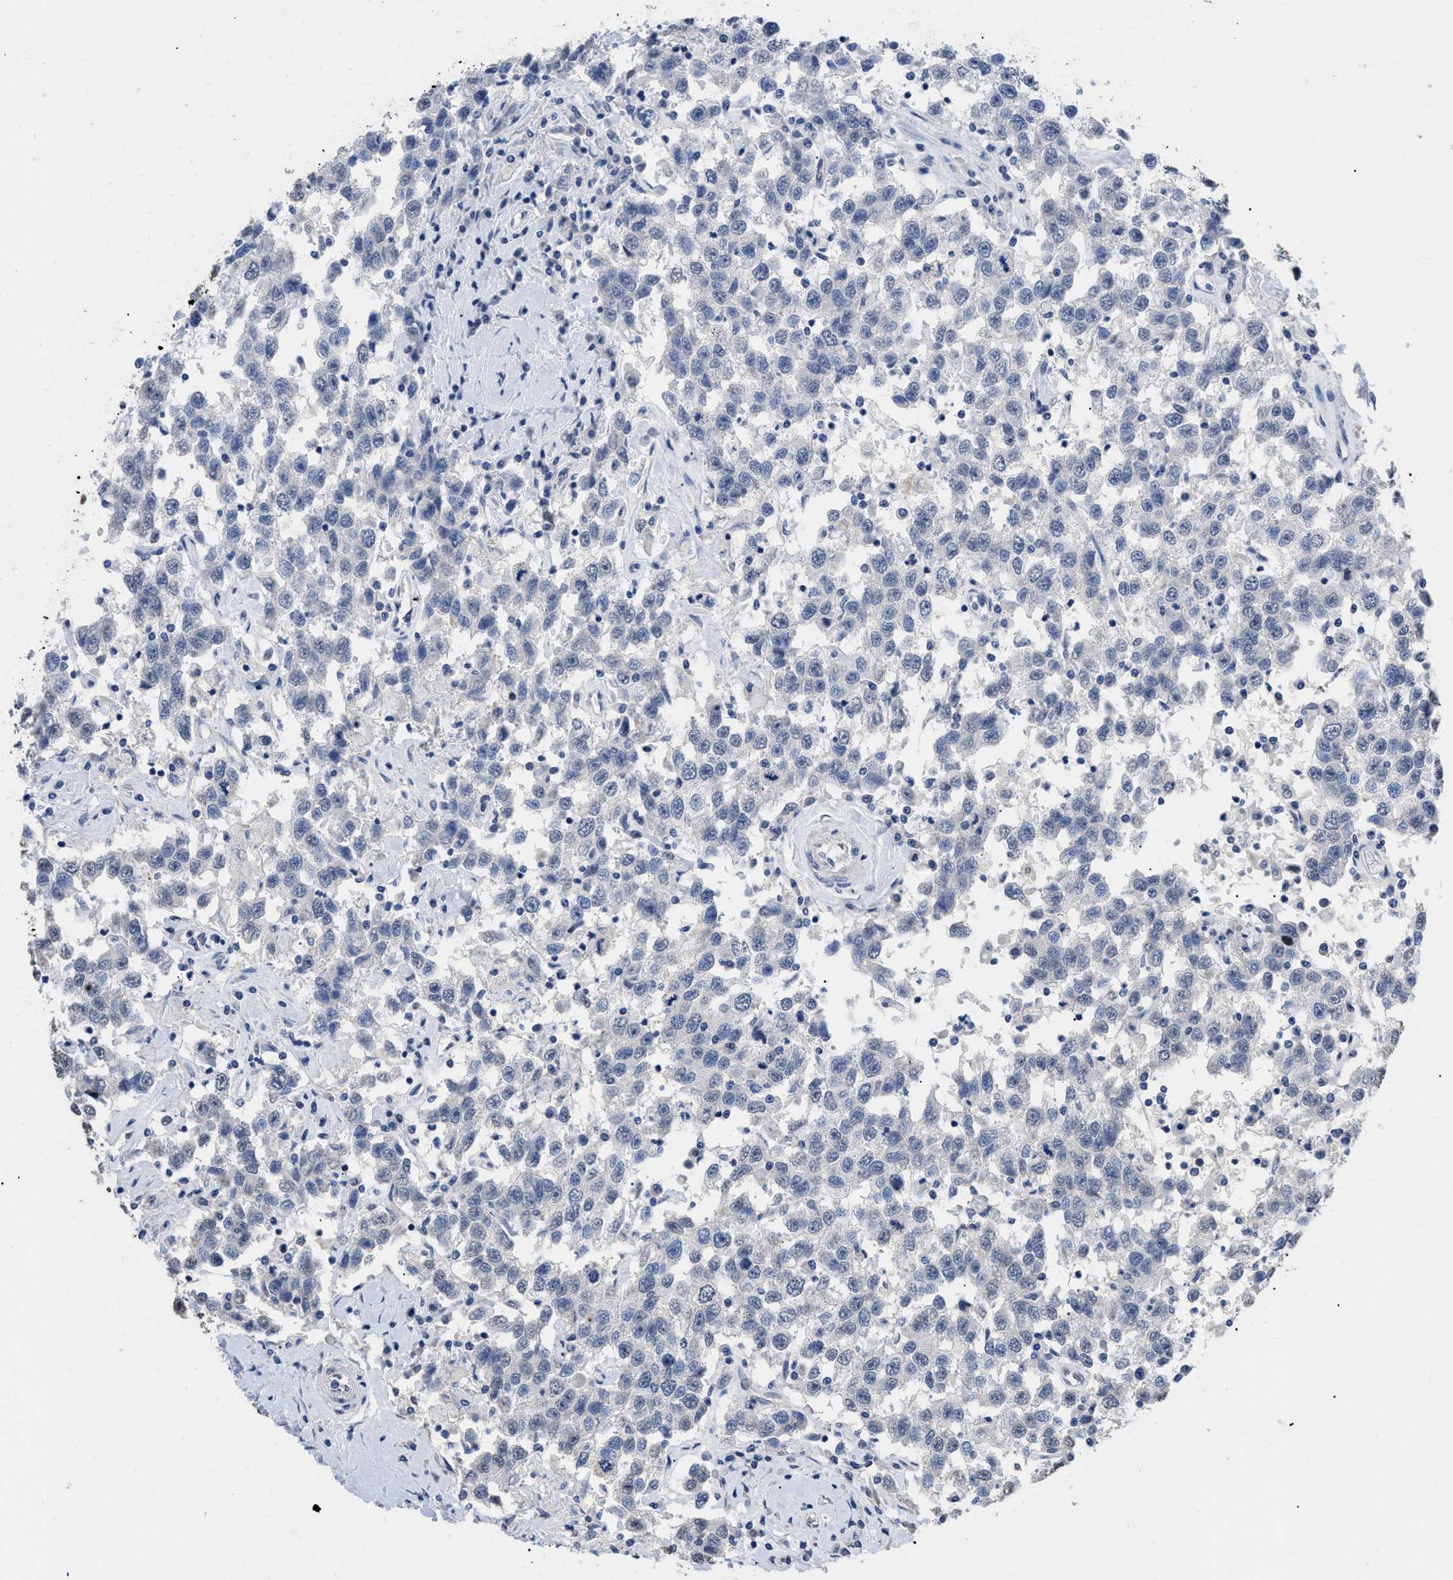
{"staining": {"intensity": "negative", "quantity": "none", "location": "none"}, "tissue": "testis cancer", "cell_type": "Tumor cells", "image_type": "cancer", "snomed": [{"axis": "morphology", "description": "Seminoma, NOS"}, {"axis": "topography", "description": "Testis"}], "caption": "An IHC micrograph of testis cancer is shown. There is no staining in tumor cells of testis cancer.", "gene": "SFXN5", "patient": {"sex": "male", "age": 41}}